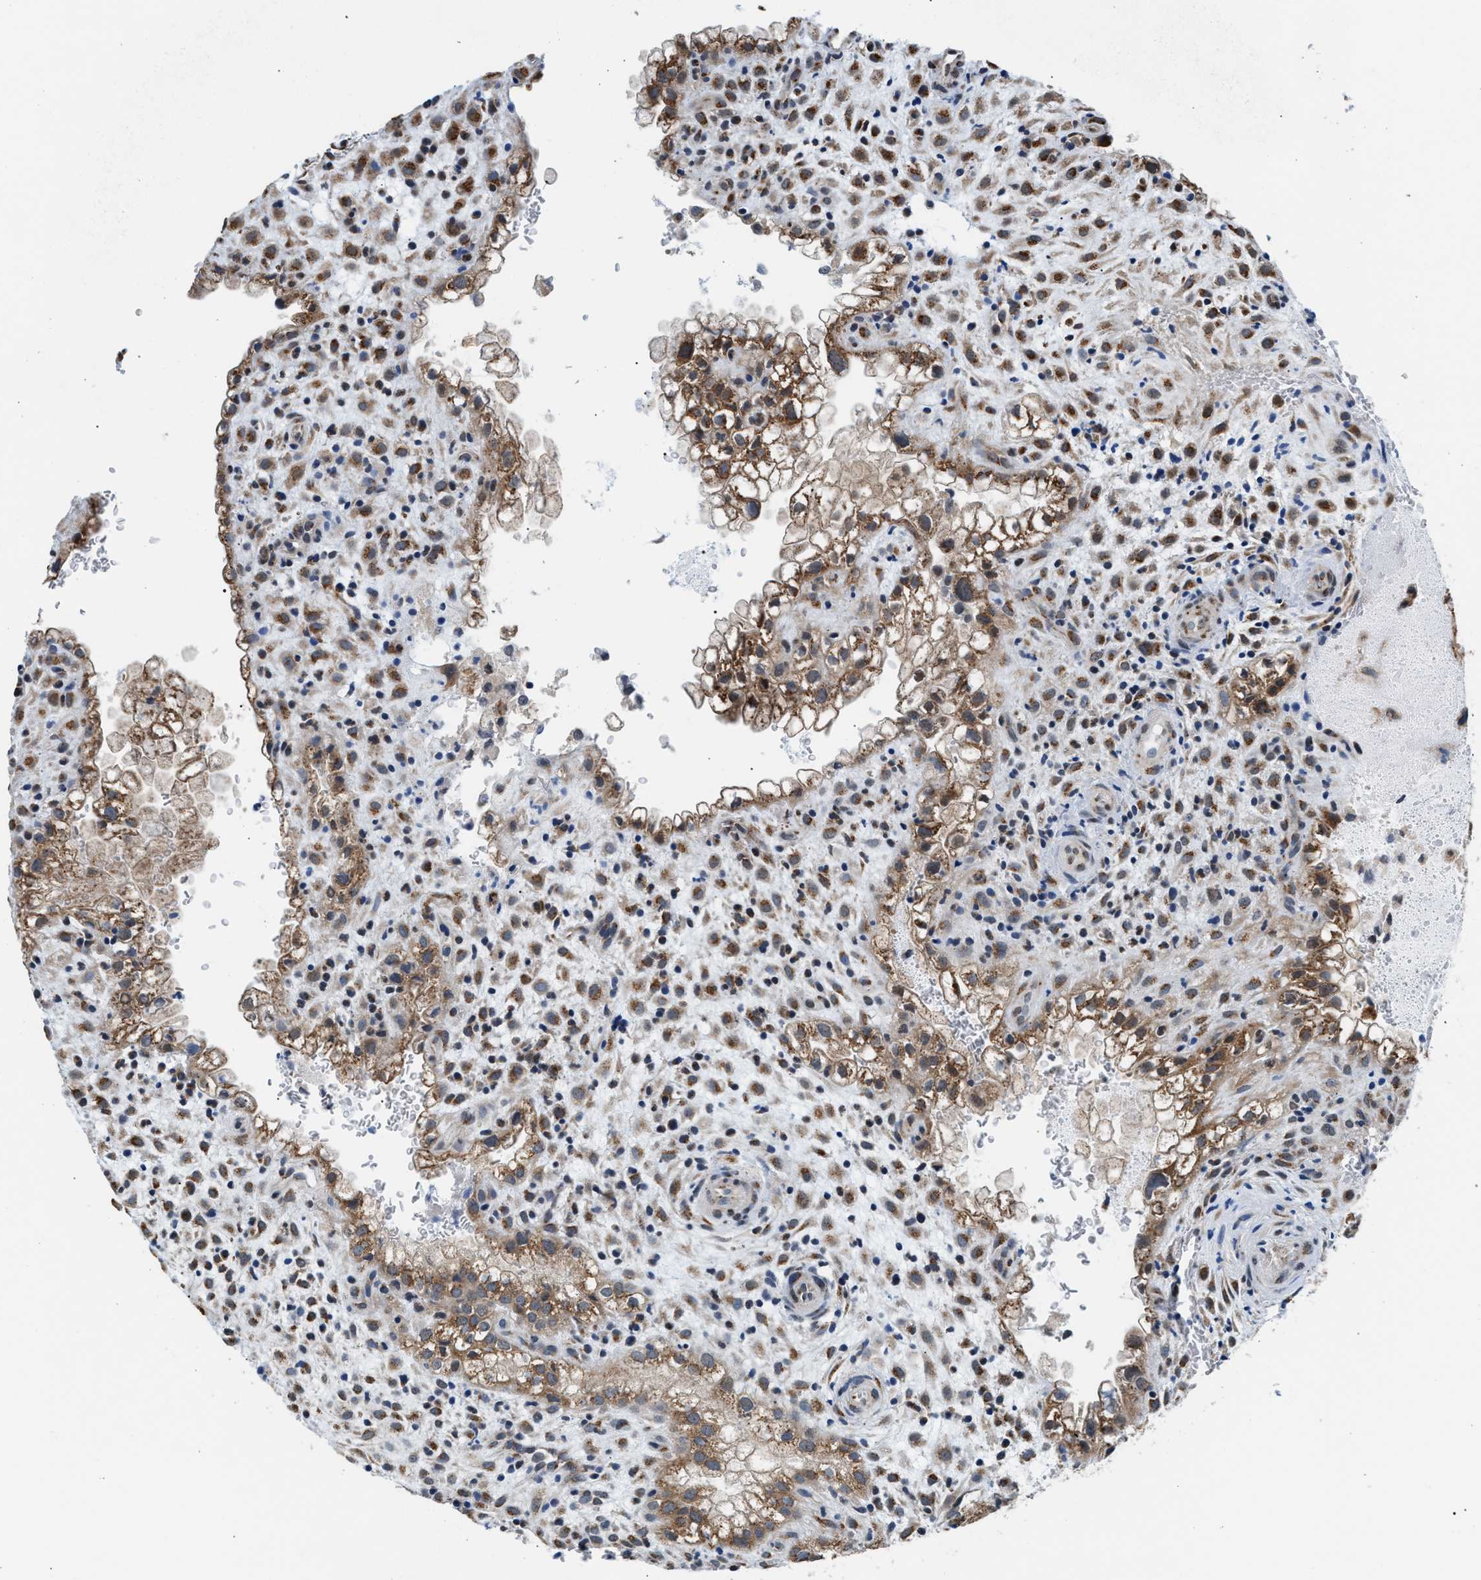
{"staining": {"intensity": "moderate", "quantity": ">75%", "location": "cytoplasmic/membranous"}, "tissue": "placenta", "cell_type": "Decidual cells", "image_type": "normal", "snomed": [{"axis": "morphology", "description": "Normal tissue, NOS"}, {"axis": "topography", "description": "Placenta"}], "caption": "IHC staining of normal placenta, which exhibits medium levels of moderate cytoplasmic/membranous positivity in about >75% of decidual cells indicating moderate cytoplasmic/membranous protein staining. The staining was performed using DAB (brown) for protein detection and nuclei were counterstained in hematoxylin (blue).", "gene": "KCNMB2", "patient": {"sex": "female", "age": 35}}